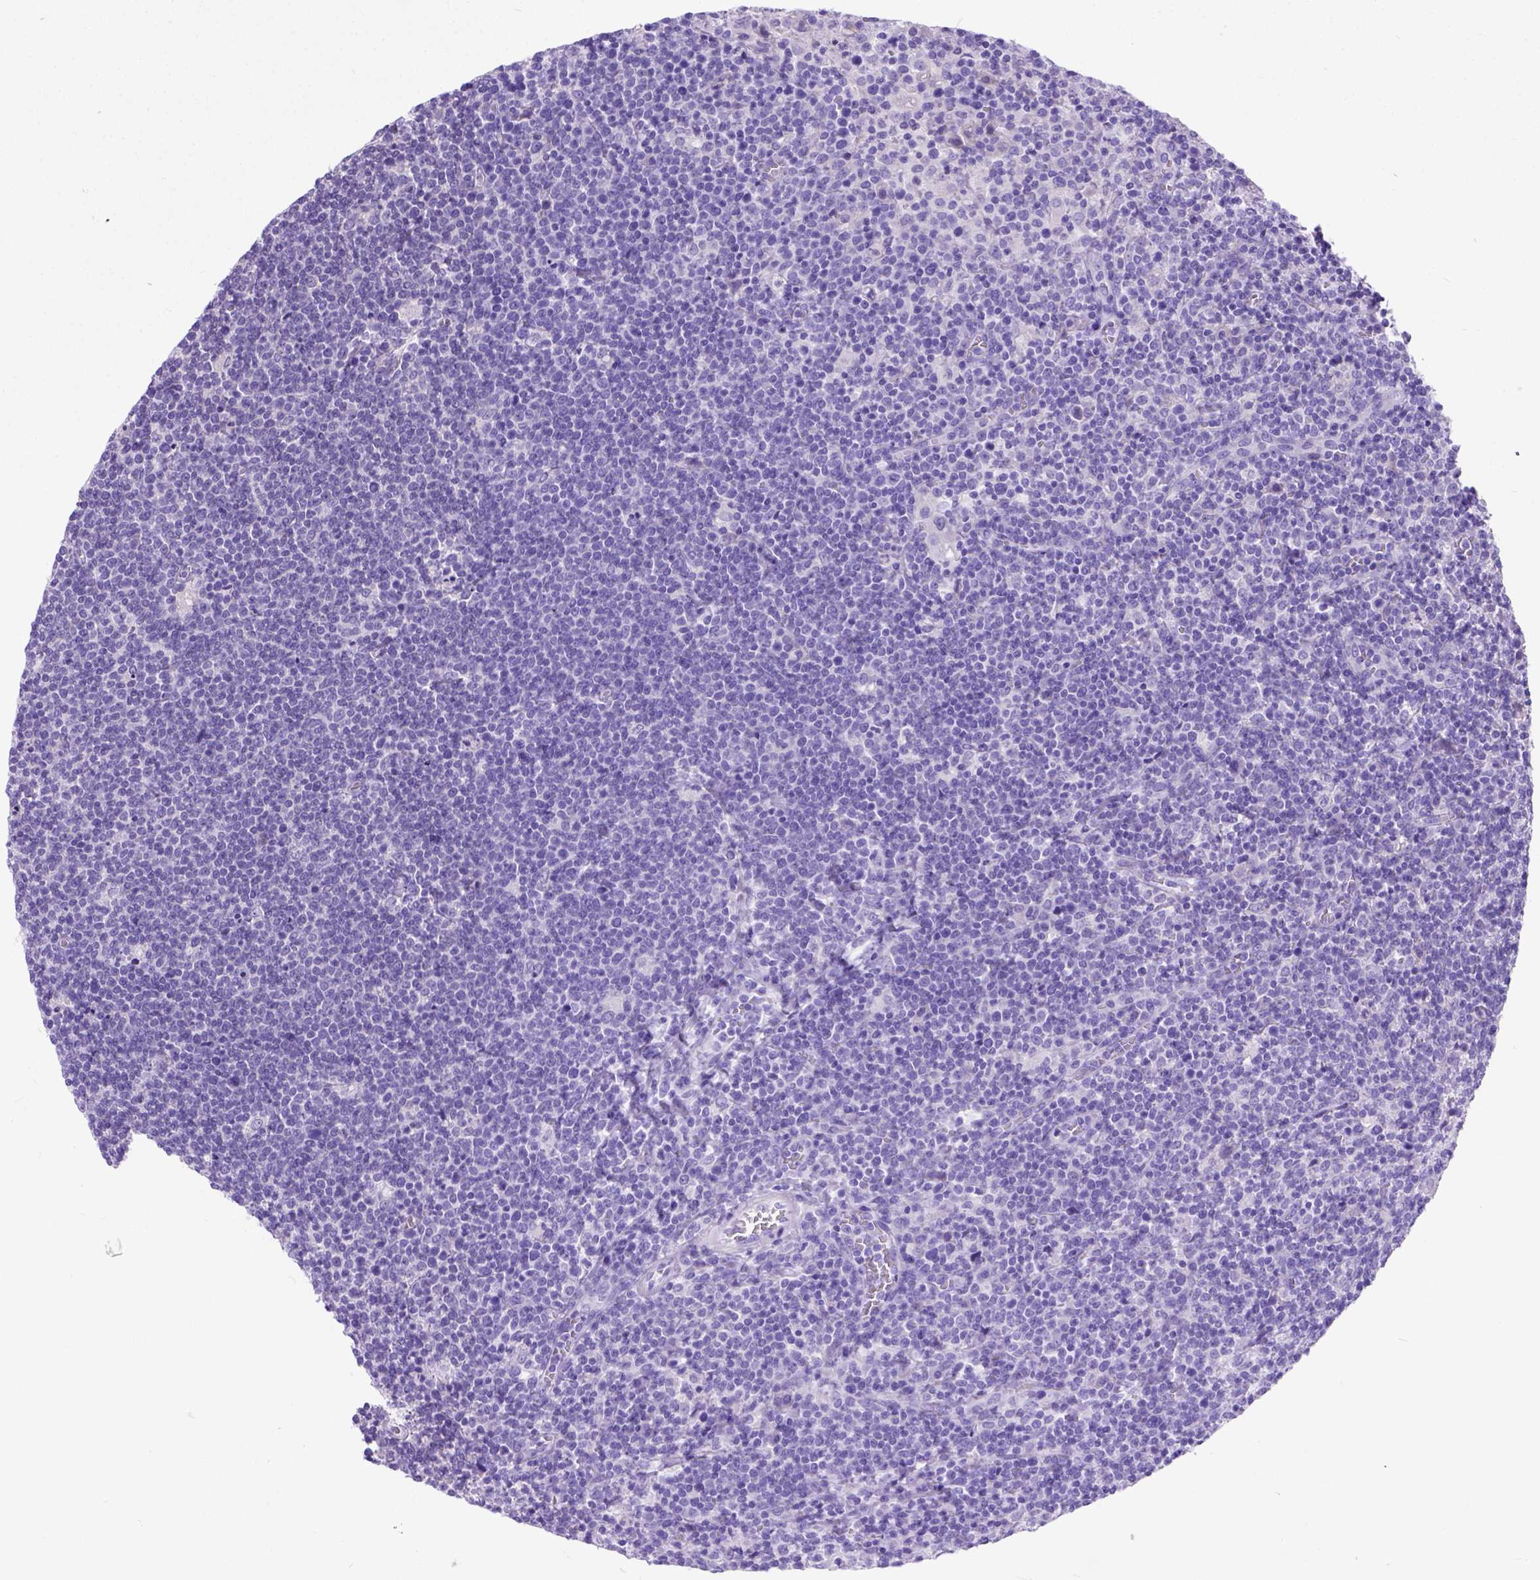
{"staining": {"intensity": "negative", "quantity": "none", "location": "none"}, "tissue": "lymphoma", "cell_type": "Tumor cells", "image_type": "cancer", "snomed": [{"axis": "morphology", "description": "Malignant lymphoma, non-Hodgkin's type, High grade"}, {"axis": "topography", "description": "Lymph node"}], "caption": "Immunohistochemical staining of human lymphoma shows no significant positivity in tumor cells.", "gene": "ODAD3", "patient": {"sex": "male", "age": 61}}